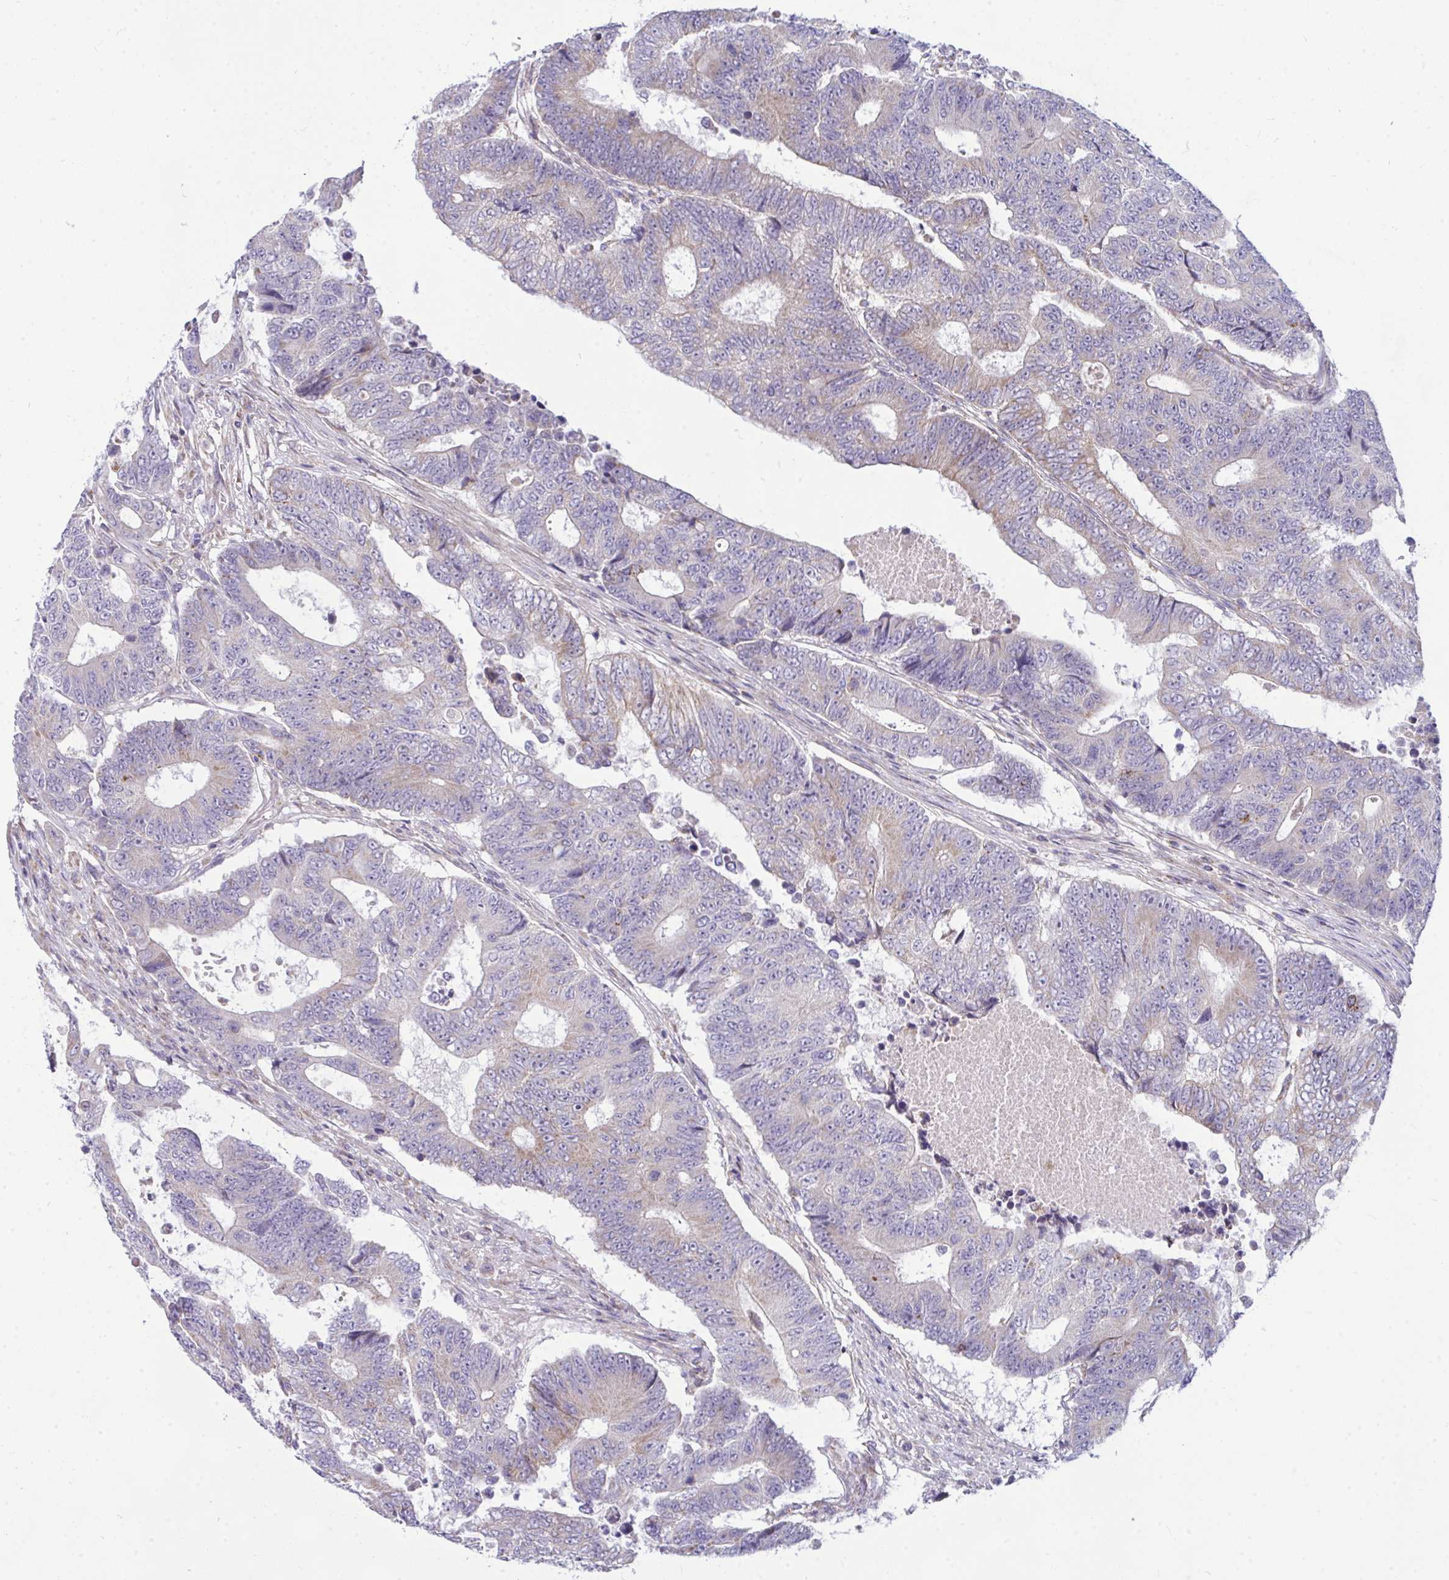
{"staining": {"intensity": "weak", "quantity": "25%-75%", "location": "cytoplasmic/membranous"}, "tissue": "colorectal cancer", "cell_type": "Tumor cells", "image_type": "cancer", "snomed": [{"axis": "morphology", "description": "Adenocarcinoma, NOS"}, {"axis": "topography", "description": "Colon"}], "caption": "This image demonstrates immunohistochemistry staining of adenocarcinoma (colorectal), with low weak cytoplasmic/membranous staining in approximately 25%-75% of tumor cells.", "gene": "CEP63", "patient": {"sex": "female", "age": 48}}